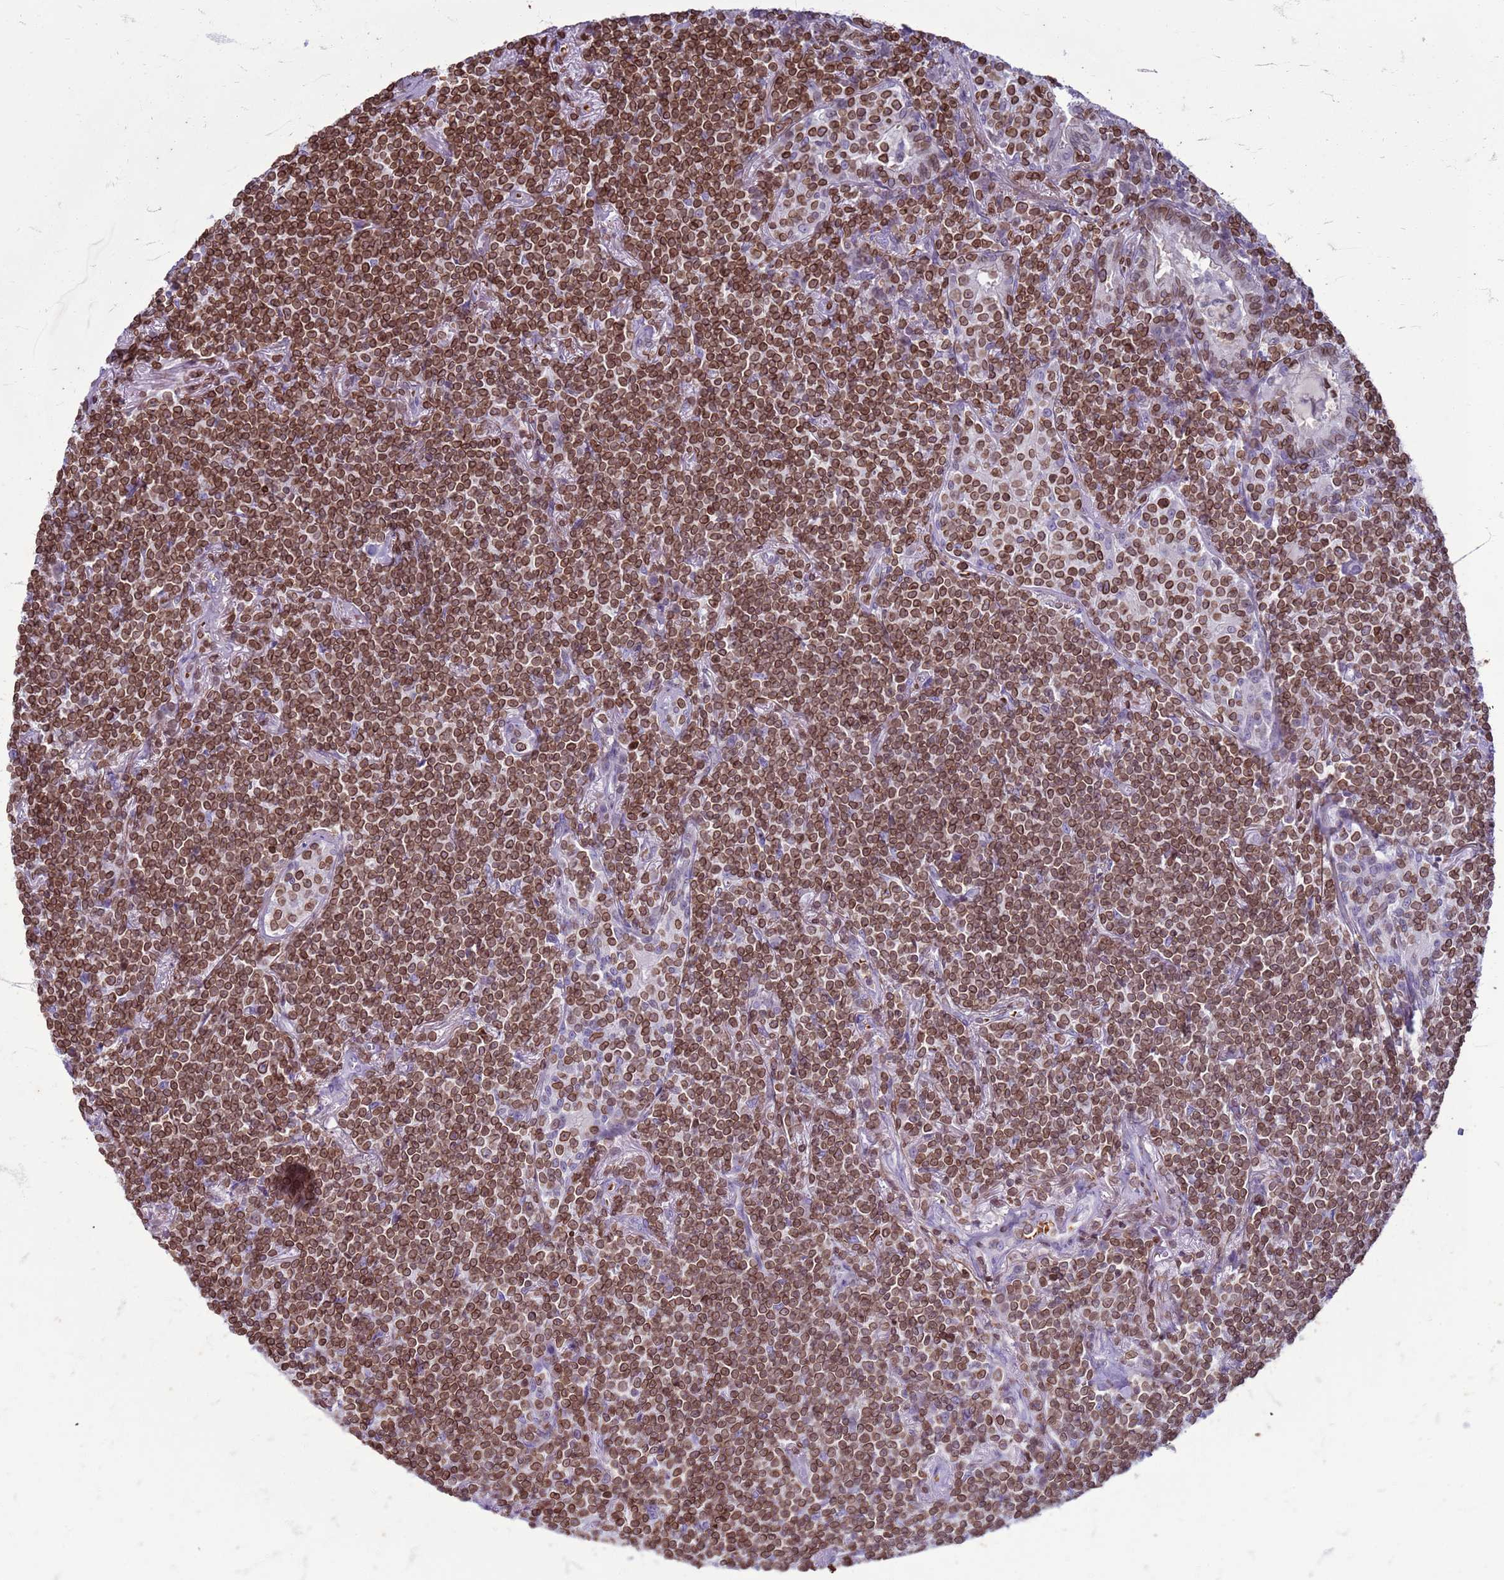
{"staining": {"intensity": "moderate", "quantity": ">75%", "location": "cytoplasmic/membranous,nuclear"}, "tissue": "lymphoma", "cell_type": "Tumor cells", "image_type": "cancer", "snomed": [{"axis": "morphology", "description": "Malignant lymphoma, non-Hodgkin's type, Low grade"}, {"axis": "topography", "description": "Lung"}], "caption": "Immunohistochemical staining of human lymphoma exhibits medium levels of moderate cytoplasmic/membranous and nuclear protein expression in approximately >75% of tumor cells.", "gene": "METTL25B", "patient": {"sex": "female", "age": 71}}